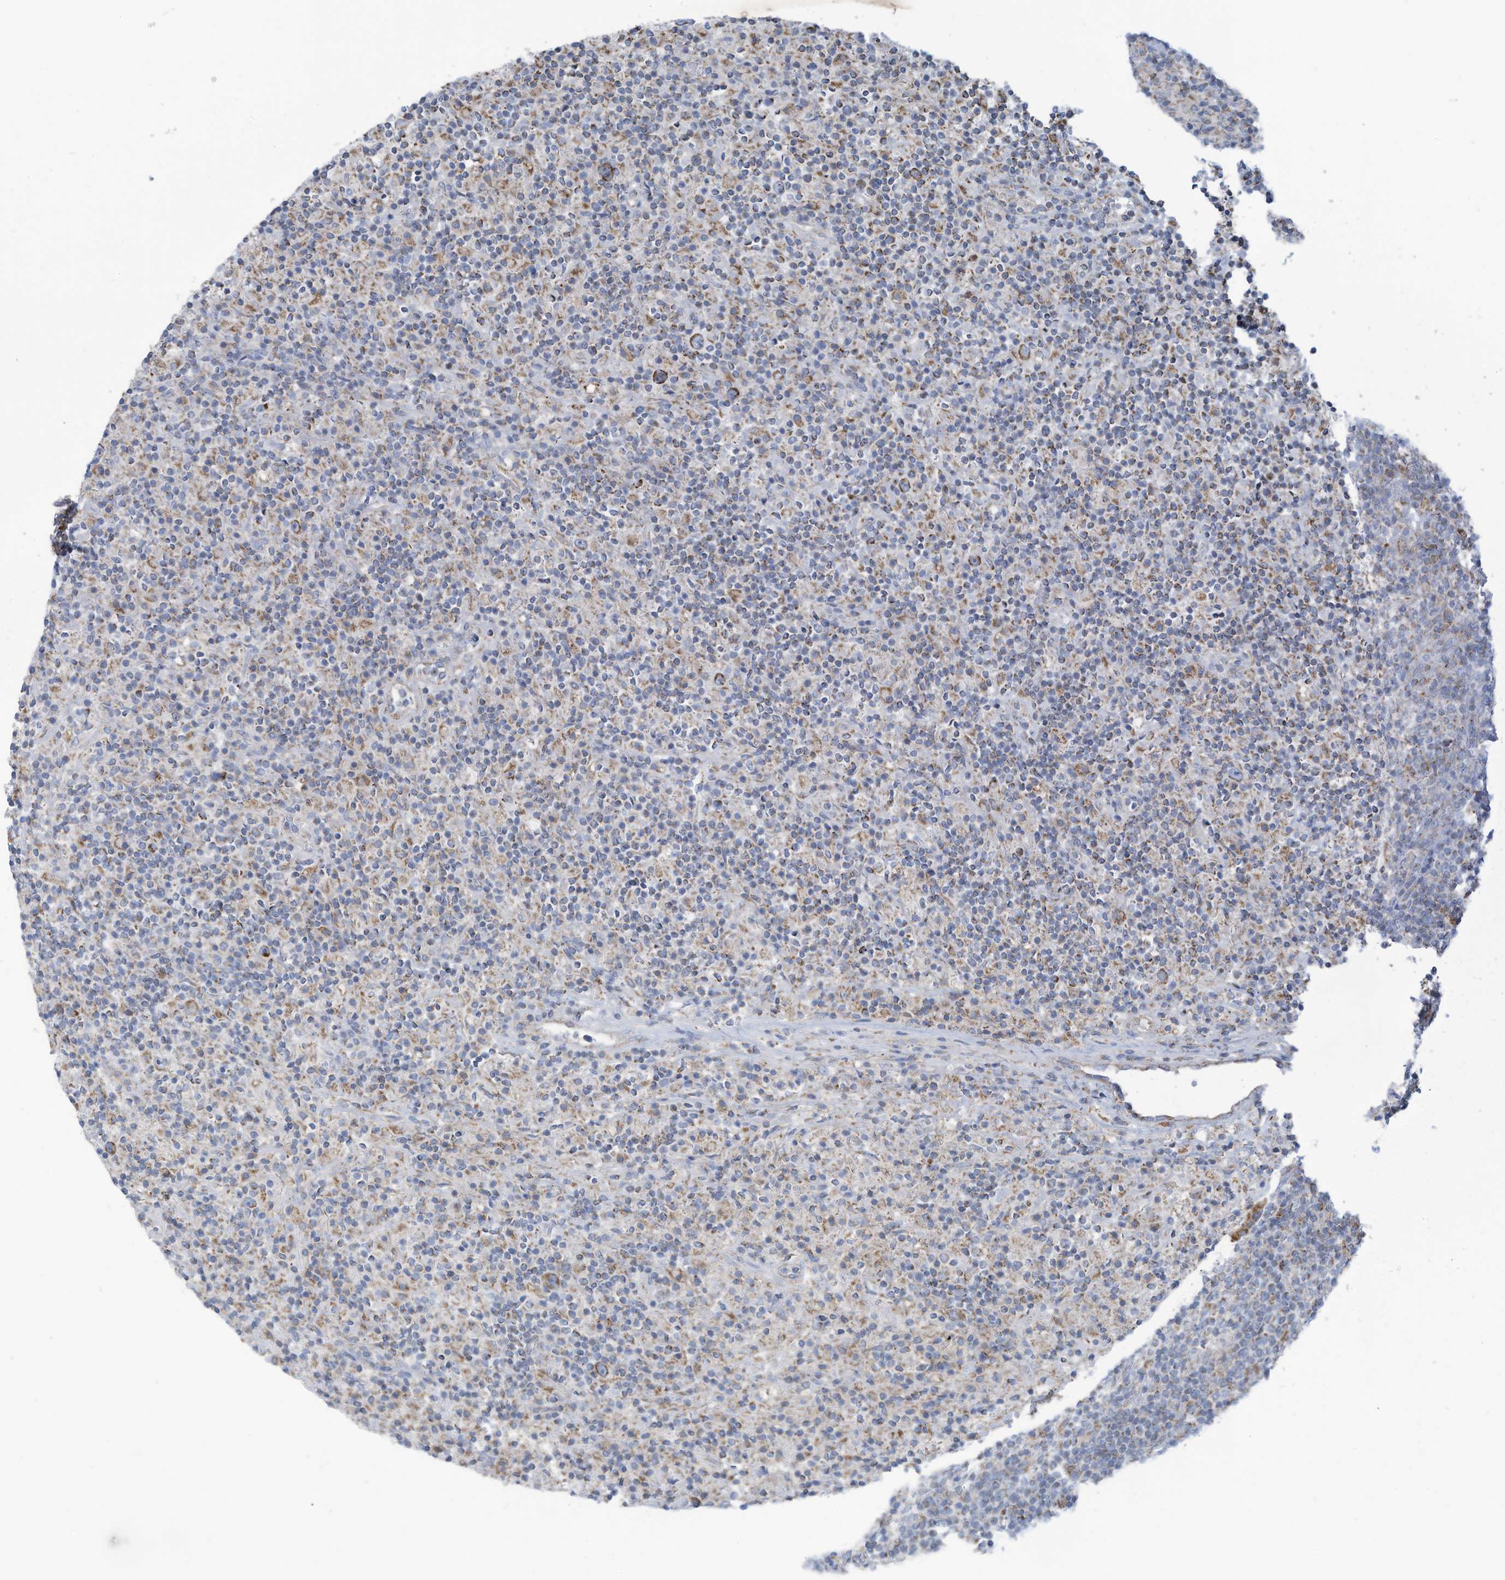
{"staining": {"intensity": "moderate", "quantity": ">75%", "location": "cytoplasmic/membranous"}, "tissue": "lymphoma", "cell_type": "Tumor cells", "image_type": "cancer", "snomed": [{"axis": "morphology", "description": "Hodgkin's disease, NOS"}, {"axis": "topography", "description": "Lymph node"}], "caption": "IHC image of human Hodgkin's disease stained for a protein (brown), which shows medium levels of moderate cytoplasmic/membranous expression in about >75% of tumor cells.", "gene": "NLN", "patient": {"sex": "male", "age": 70}}